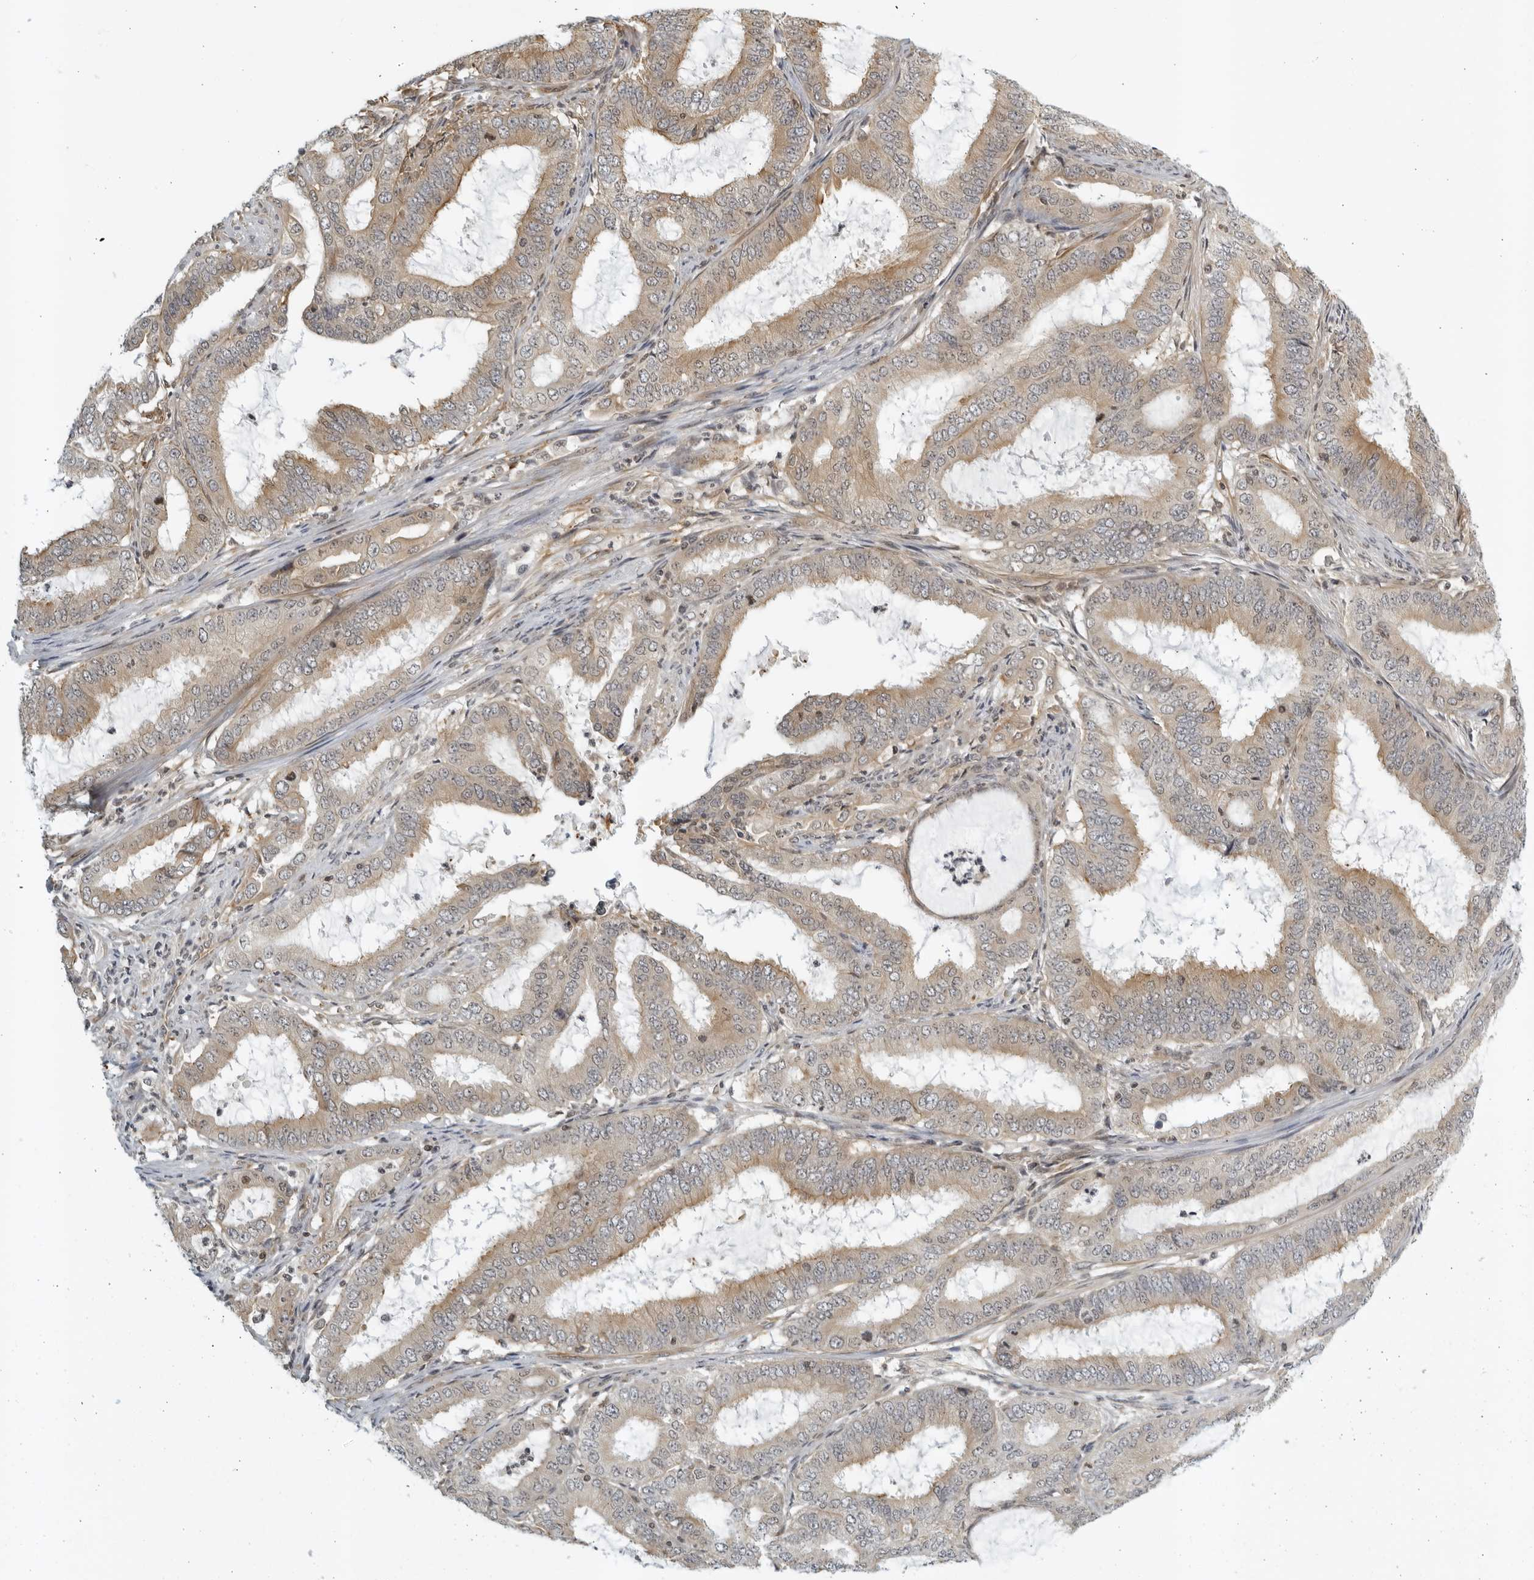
{"staining": {"intensity": "weak", "quantity": ">75%", "location": "cytoplasmic/membranous"}, "tissue": "endometrial cancer", "cell_type": "Tumor cells", "image_type": "cancer", "snomed": [{"axis": "morphology", "description": "Adenocarcinoma, NOS"}, {"axis": "topography", "description": "Endometrium"}], "caption": "Protein expression analysis of endometrial cancer (adenocarcinoma) displays weak cytoplasmic/membranous positivity in approximately >75% of tumor cells.", "gene": "SERTAD4", "patient": {"sex": "female", "age": 51}}